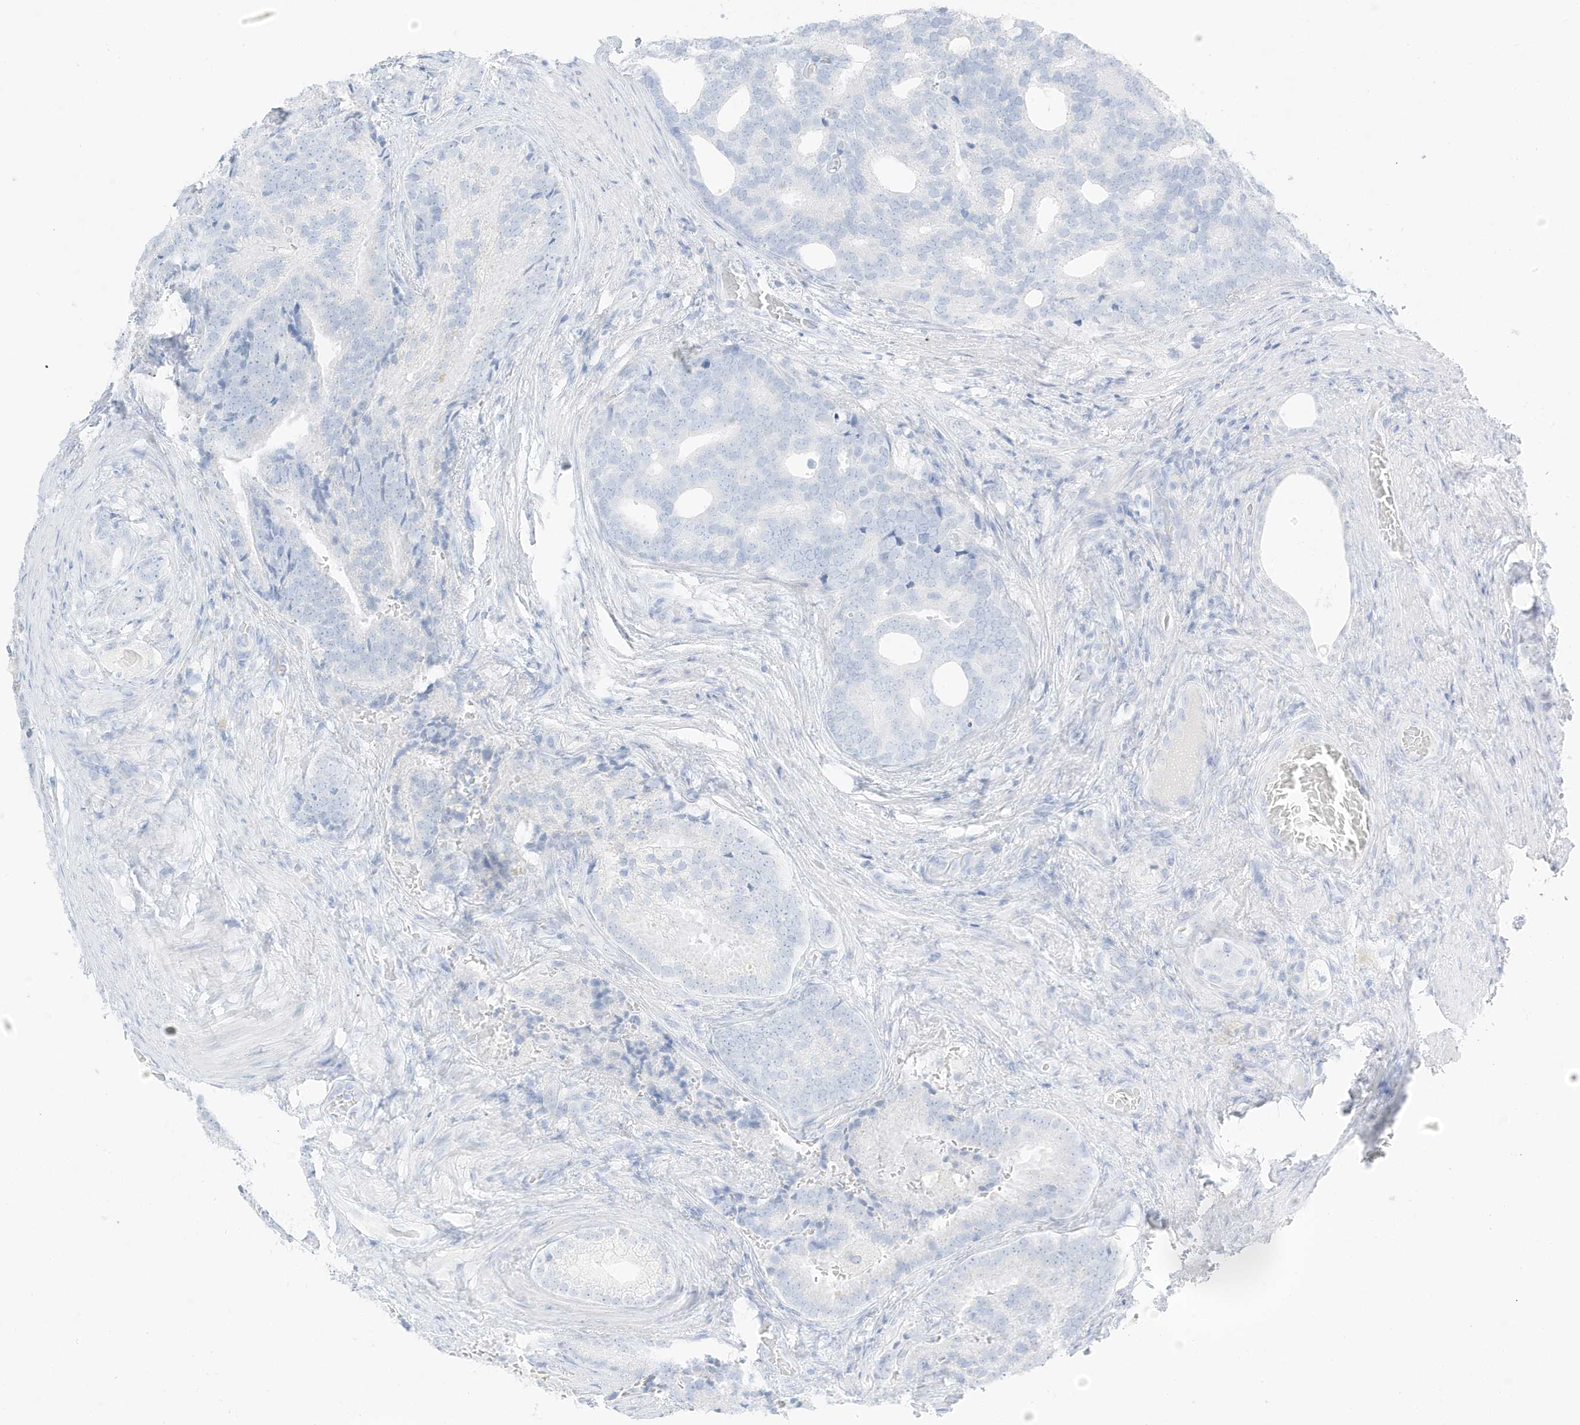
{"staining": {"intensity": "negative", "quantity": "none", "location": "none"}, "tissue": "prostate cancer", "cell_type": "Tumor cells", "image_type": "cancer", "snomed": [{"axis": "morphology", "description": "Adenocarcinoma, Low grade"}, {"axis": "topography", "description": "Prostate"}], "caption": "This is an IHC micrograph of human prostate cancer. There is no positivity in tumor cells.", "gene": "SLC22A13", "patient": {"sex": "male", "age": 71}}